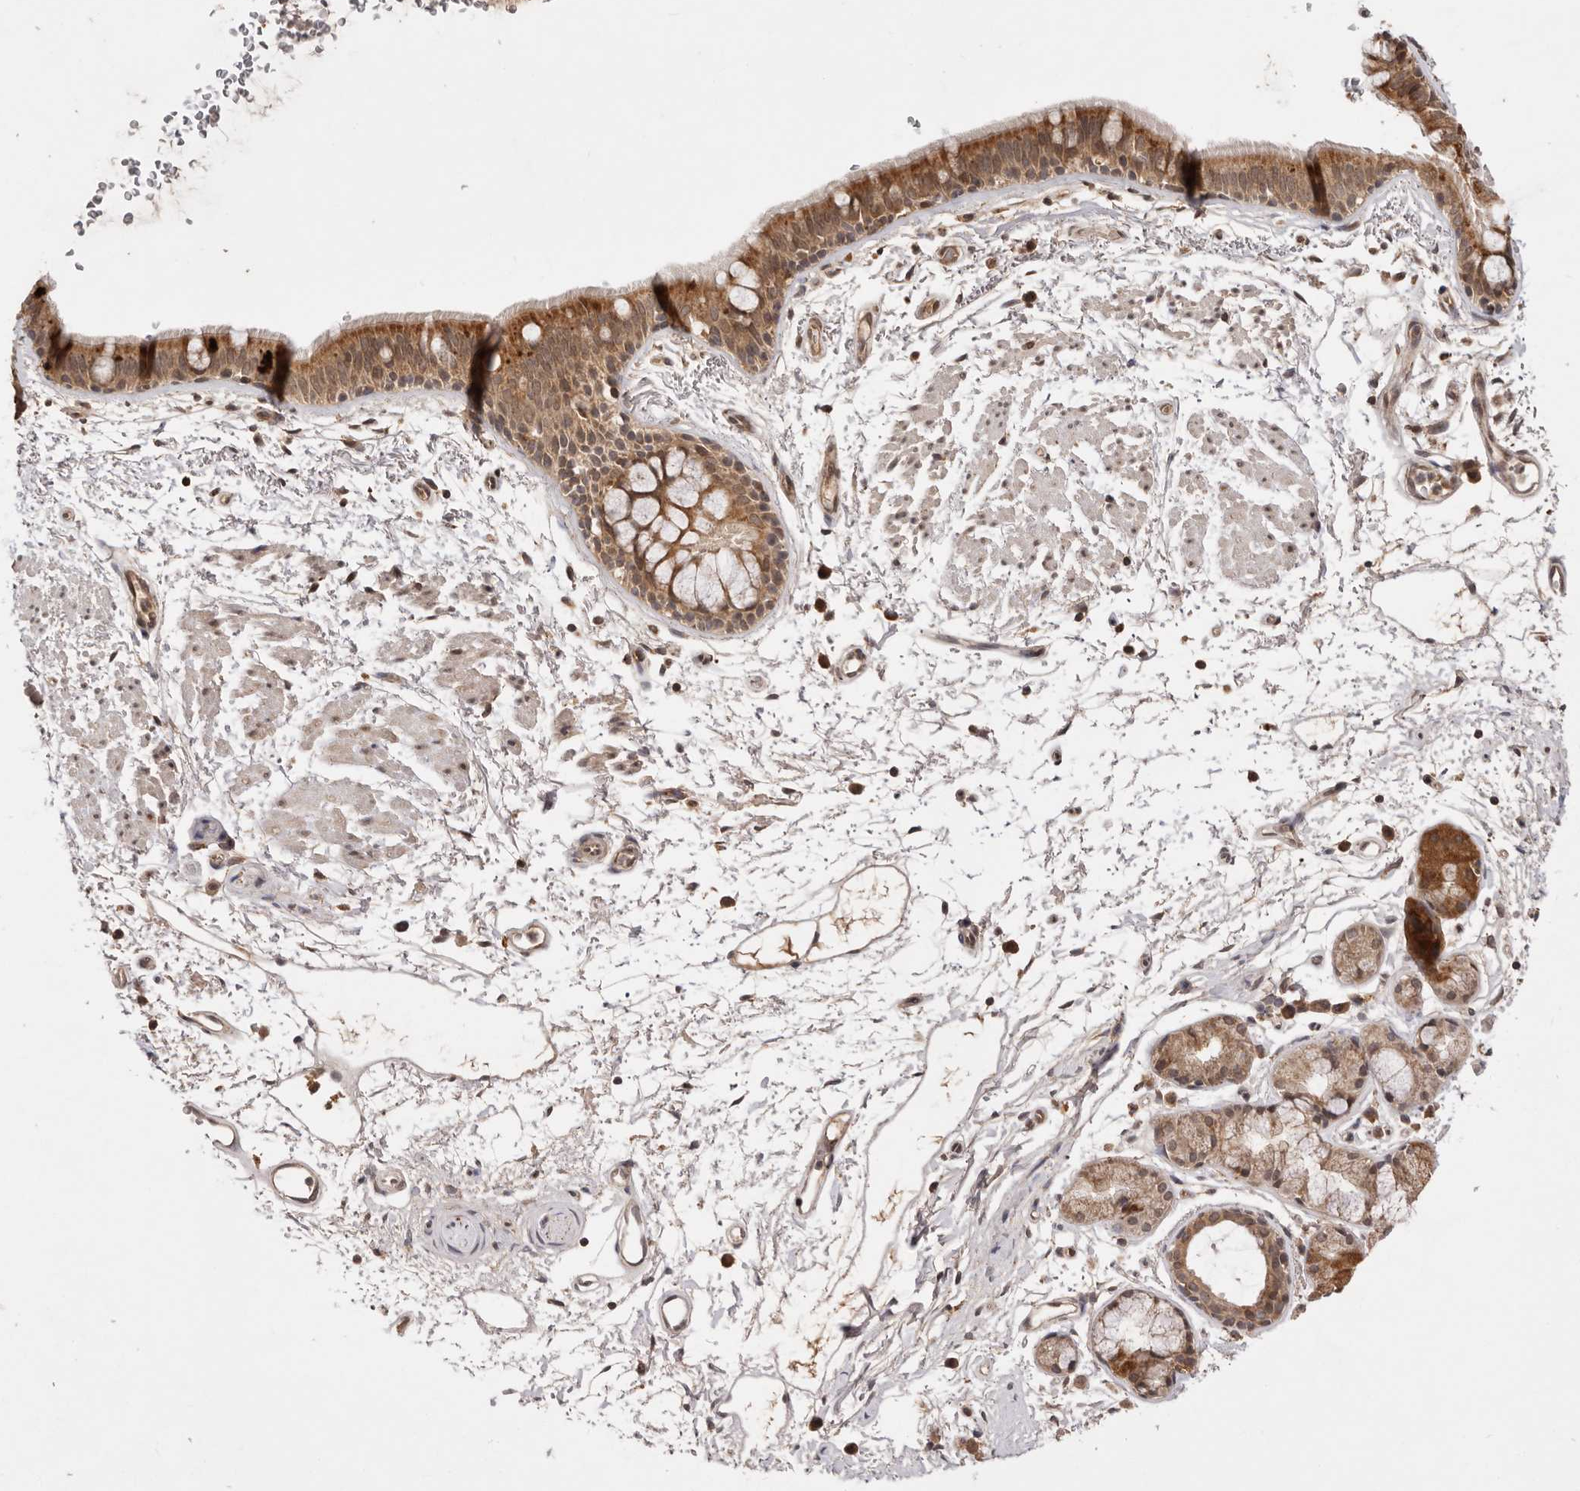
{"staining": {"intensity": "moderate", "quantity": ">75%", "location": "cytoplasmic/membranous,nuclear"}, "tissue": "bronchus", "cell_type": "Respiratory epithelial cells", "image_type": "normal", "snomed": [{"axis": "morphology", "description": "Normal tissue, NOS"}, {"axis": "topography", "description": "Lymph node"}, {"axis": "topography", "description": "Bronchus"}], "caption": "The immunohistochemical stain shows moderate cytoplasmic/membranous,nuclear positivity in respiratory epithelial cells of unremarkable bronchus.", "gene": "TARS2", "patient": {"sex": "female", "age": 70}}